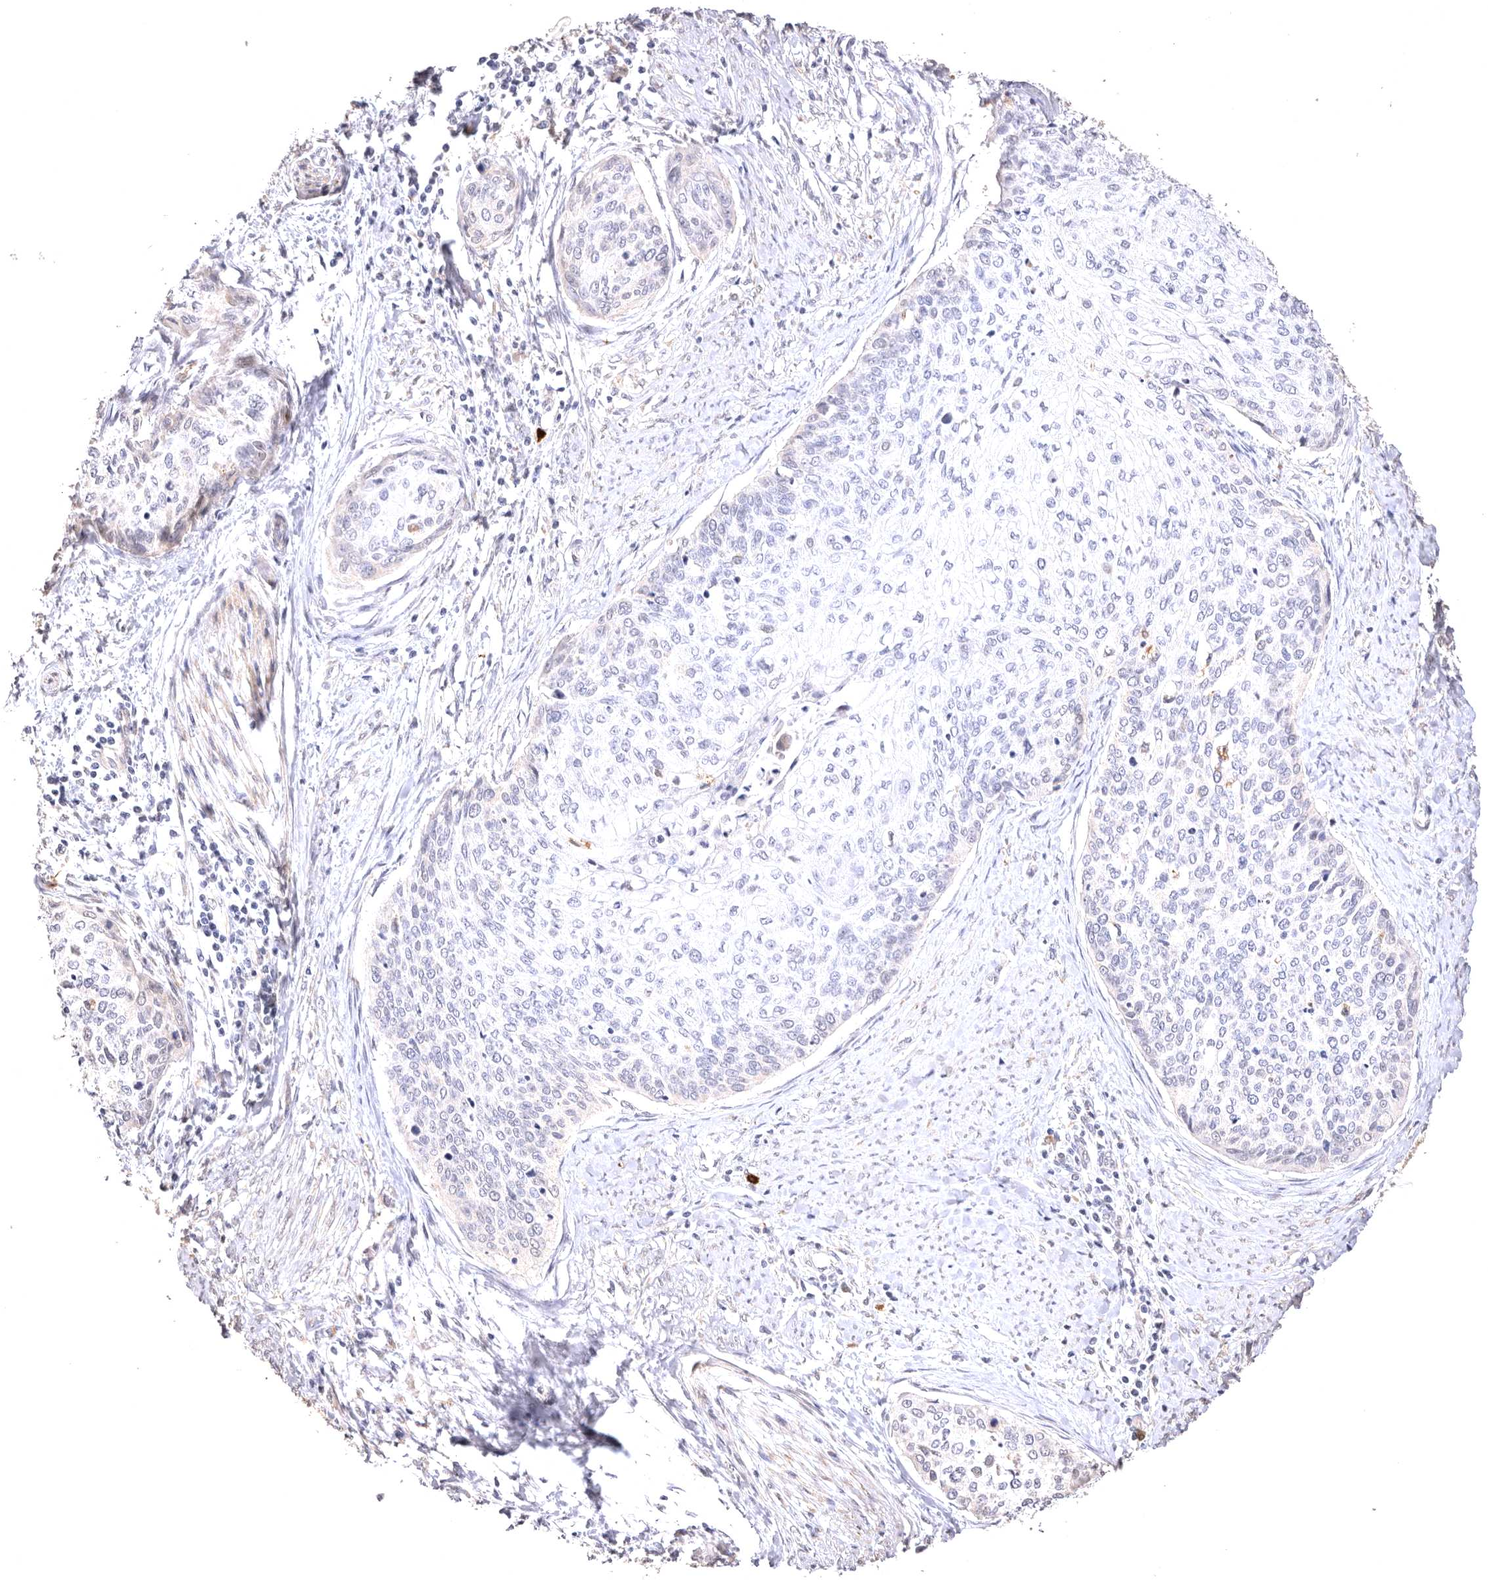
{"staining": {"intensity": "negative", "quantity": "none", "location": "none"}, "tissue": "cervical cancer", "cell_type": "Tumor cells", "image_type": "cancer", "snomed": [{"axis": "morphology", "description": "Squamous cell carcinoma, NOS"}, {"axis": "topography", "description": "Cervix"}], "caption": "An image of squamous cell carcinoma (cervical) stained for a protein reveals no brown staining in tumor cells. (Stains: DAB IHC with hematoxylin counter stain, Microscopy: brightfield microscopy at high magnification).", "gene": "VPS45", "patient": {"sex": "female", "age": 37}}